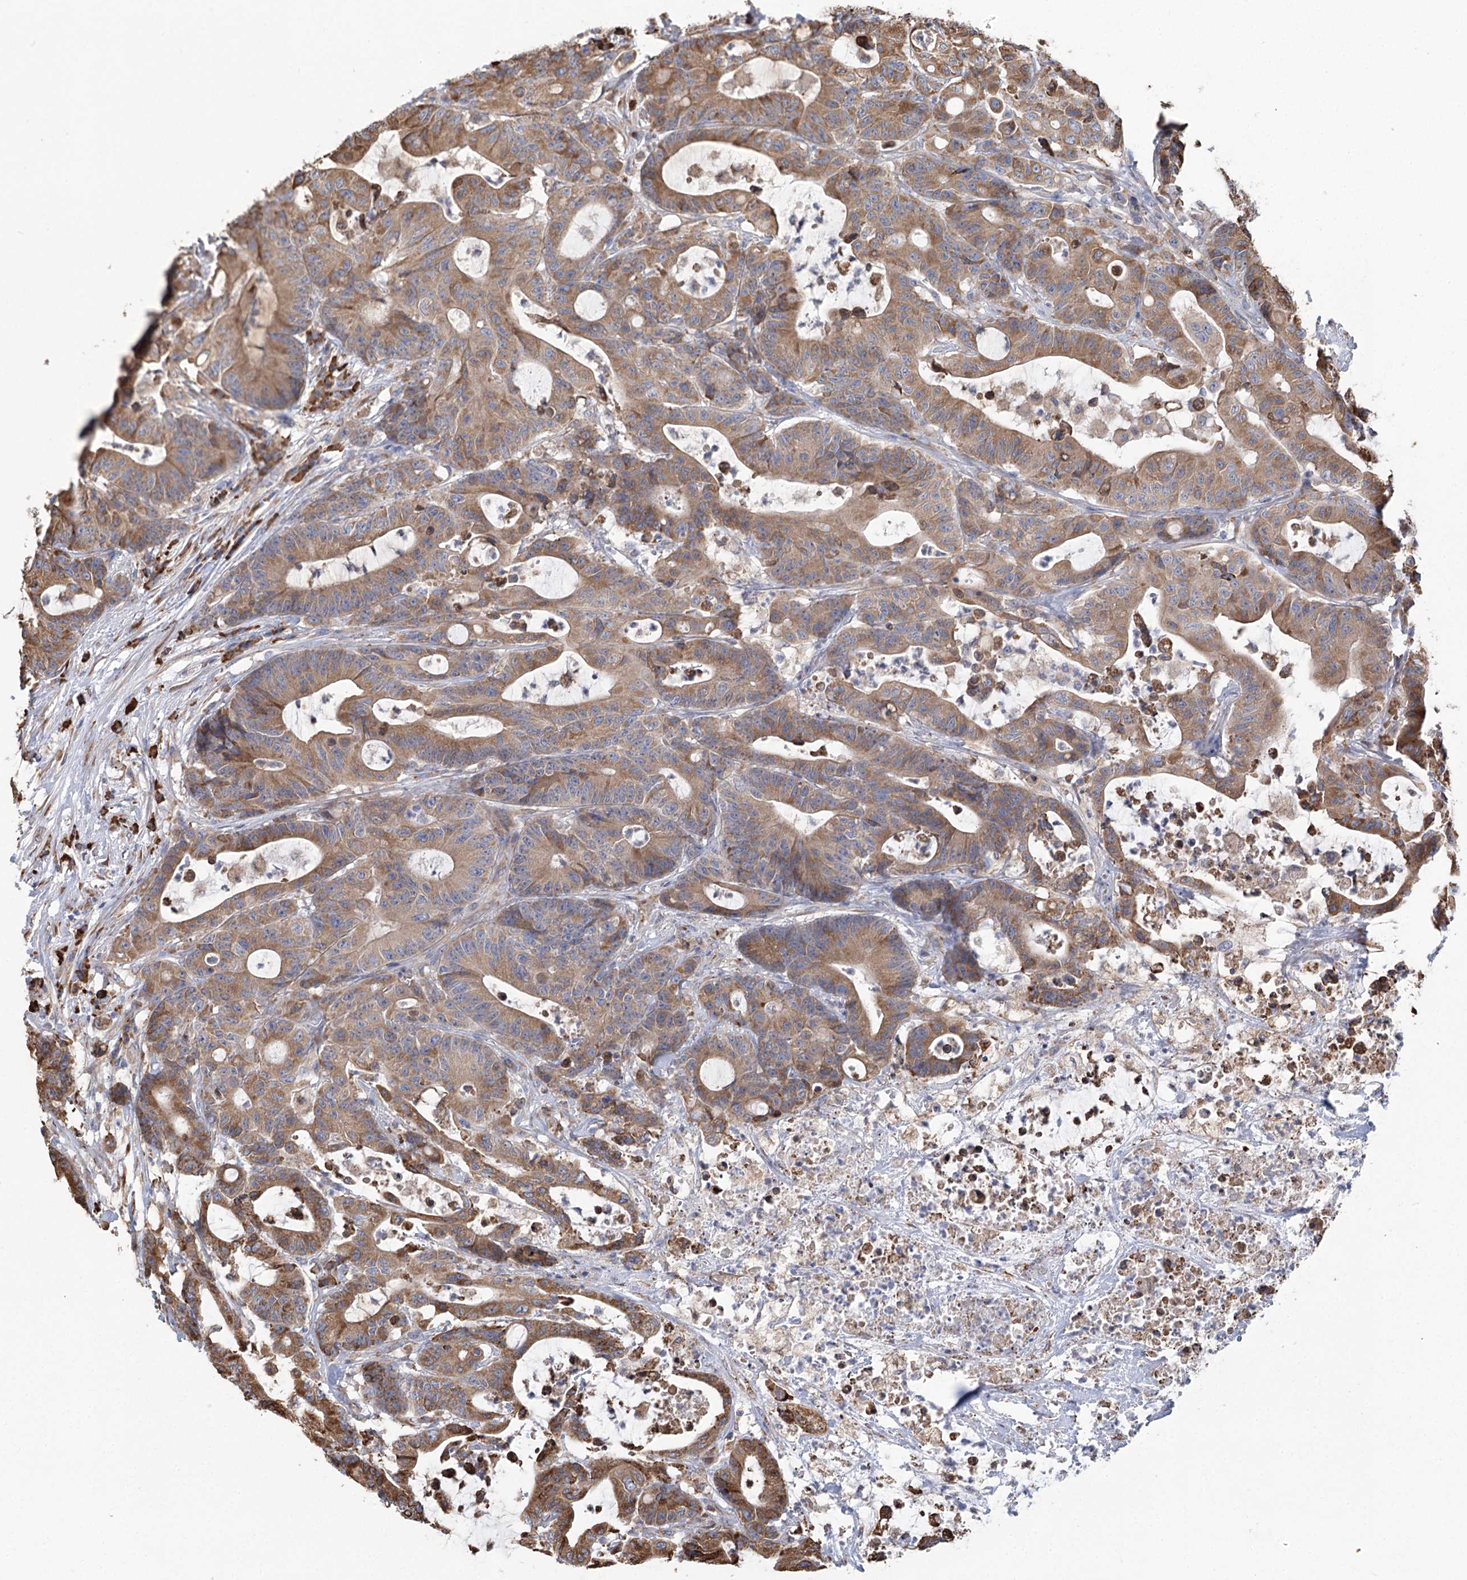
{"staining": {"intensity": "moderate", "quantity": ">75%", "location": "cytoplasmic/membranous"}, "tissue": "colorectal cancer", "cell_type": "Tumor cells", "image_type": "cancer", "snomed": [{"axis": "morphology", "description": "Adenocarcinoma, NOS"}, {"axis": "topography", "description": "Colon"}], "caption": "Tumor cells exhibit medium levels of moderate cytoplasmic/membranous expression in about >75% of cells in adenocarcinoma (colorectal).", "gene": "METTL24", "patient": {"sex": "female", "age": 84}}